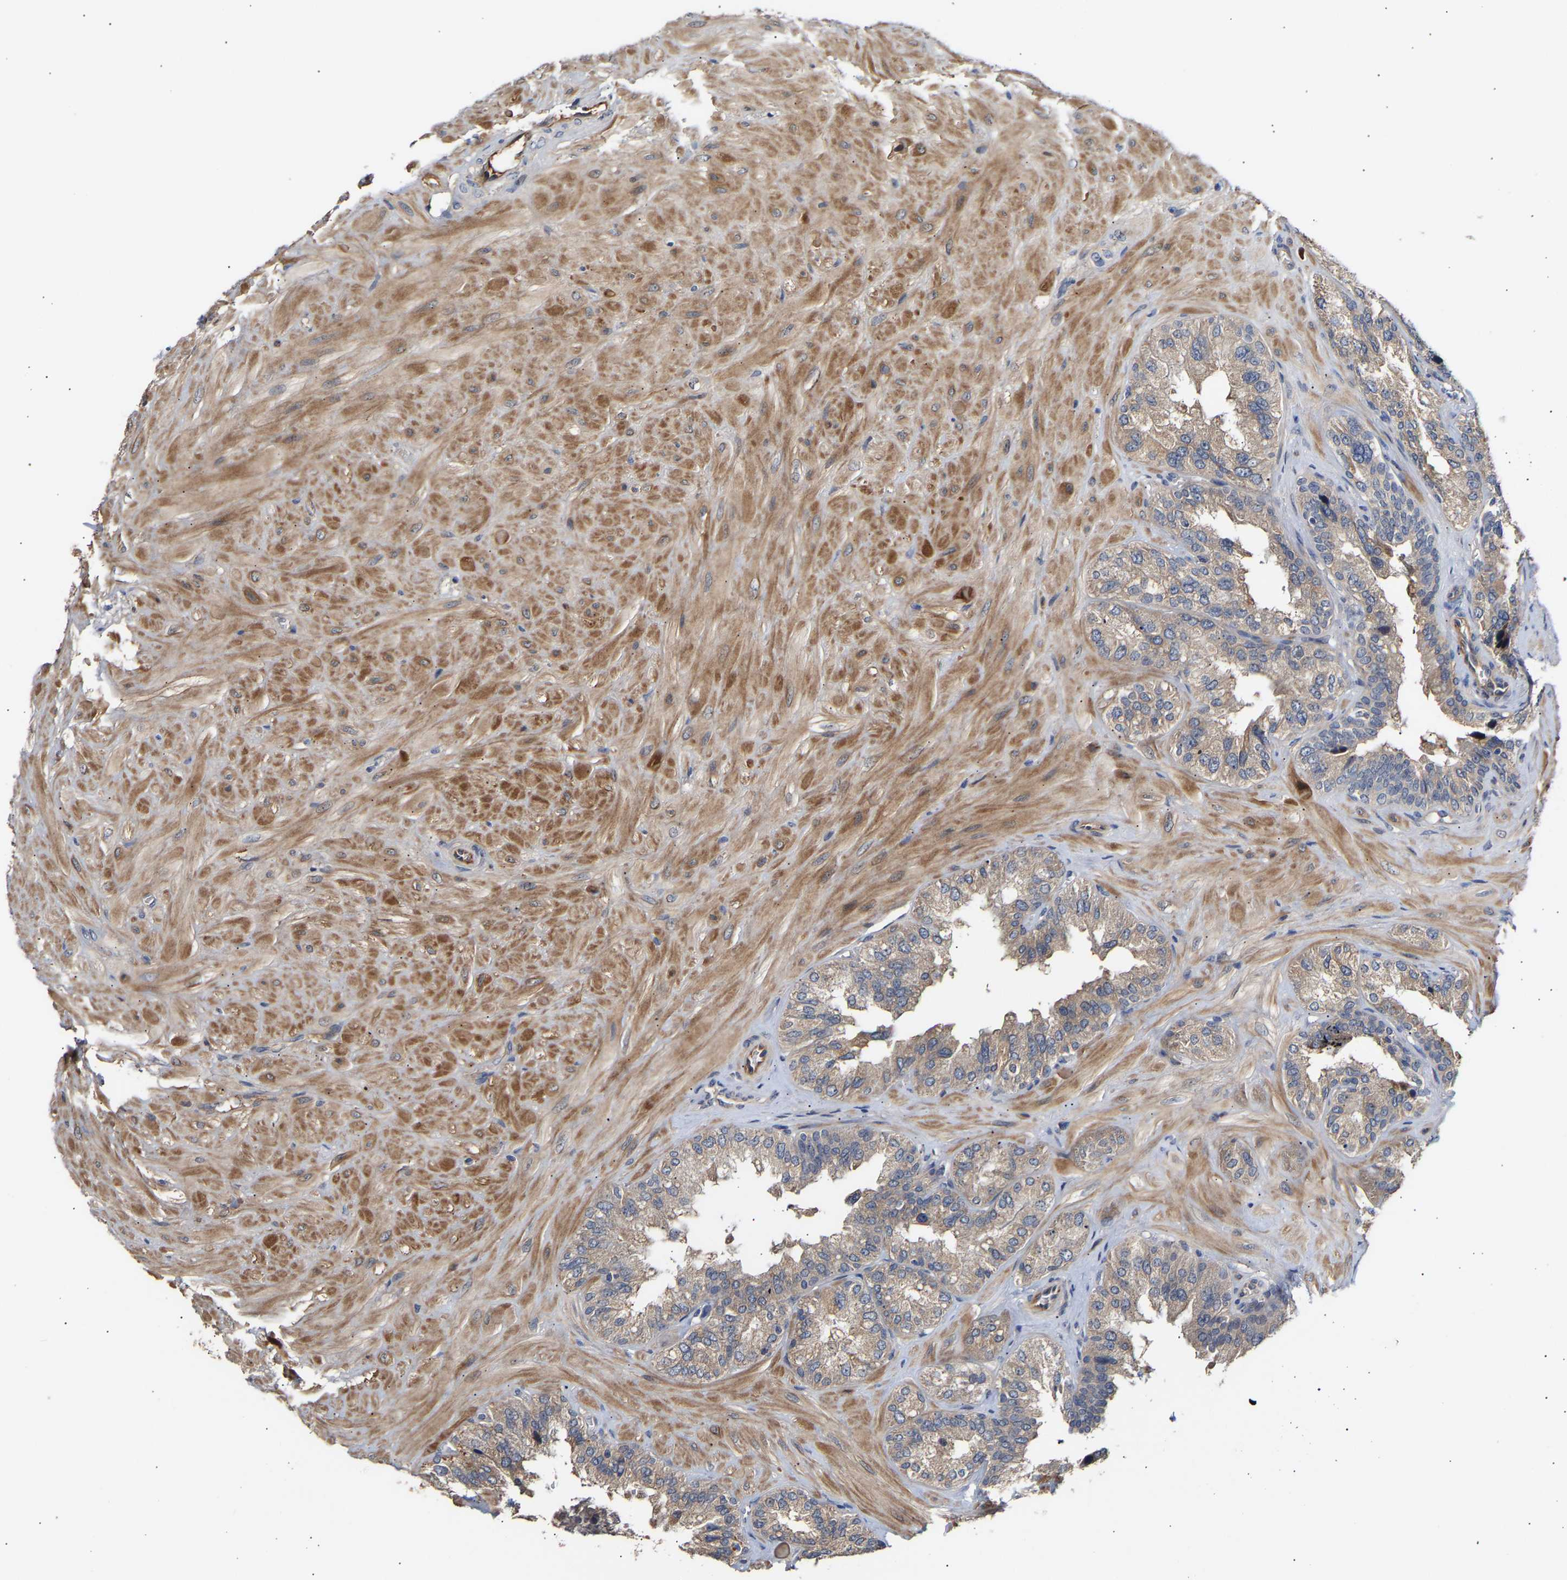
{"staining": {"intensity": "moderate", "quantity": ">75%", "location": "cytoplasmic/membranous"}, "tissue": "seminal vesicle", "cell_type": "Glandular cells", "image_type": "normal", "snomed": [{"axis": "morphology", "description": "Normal tissue, NOS"}, {"axis": "topography", "description": "Prostate"}, {"axis": "topography", "description": "Seminal veicle"}], "caption": "IHC micrograph of benign seminal vesicle: human seminal vesicle stained using immunohistochemistry (IHC) shows medium levels of moderate protein expression localized specifically in the cytoplasmic/membranous of glandular cells, appearing as a cytoplasmic/membranous brown color.", "gene": "KASH5", "patient": {"sex": "male", "age": 51}}